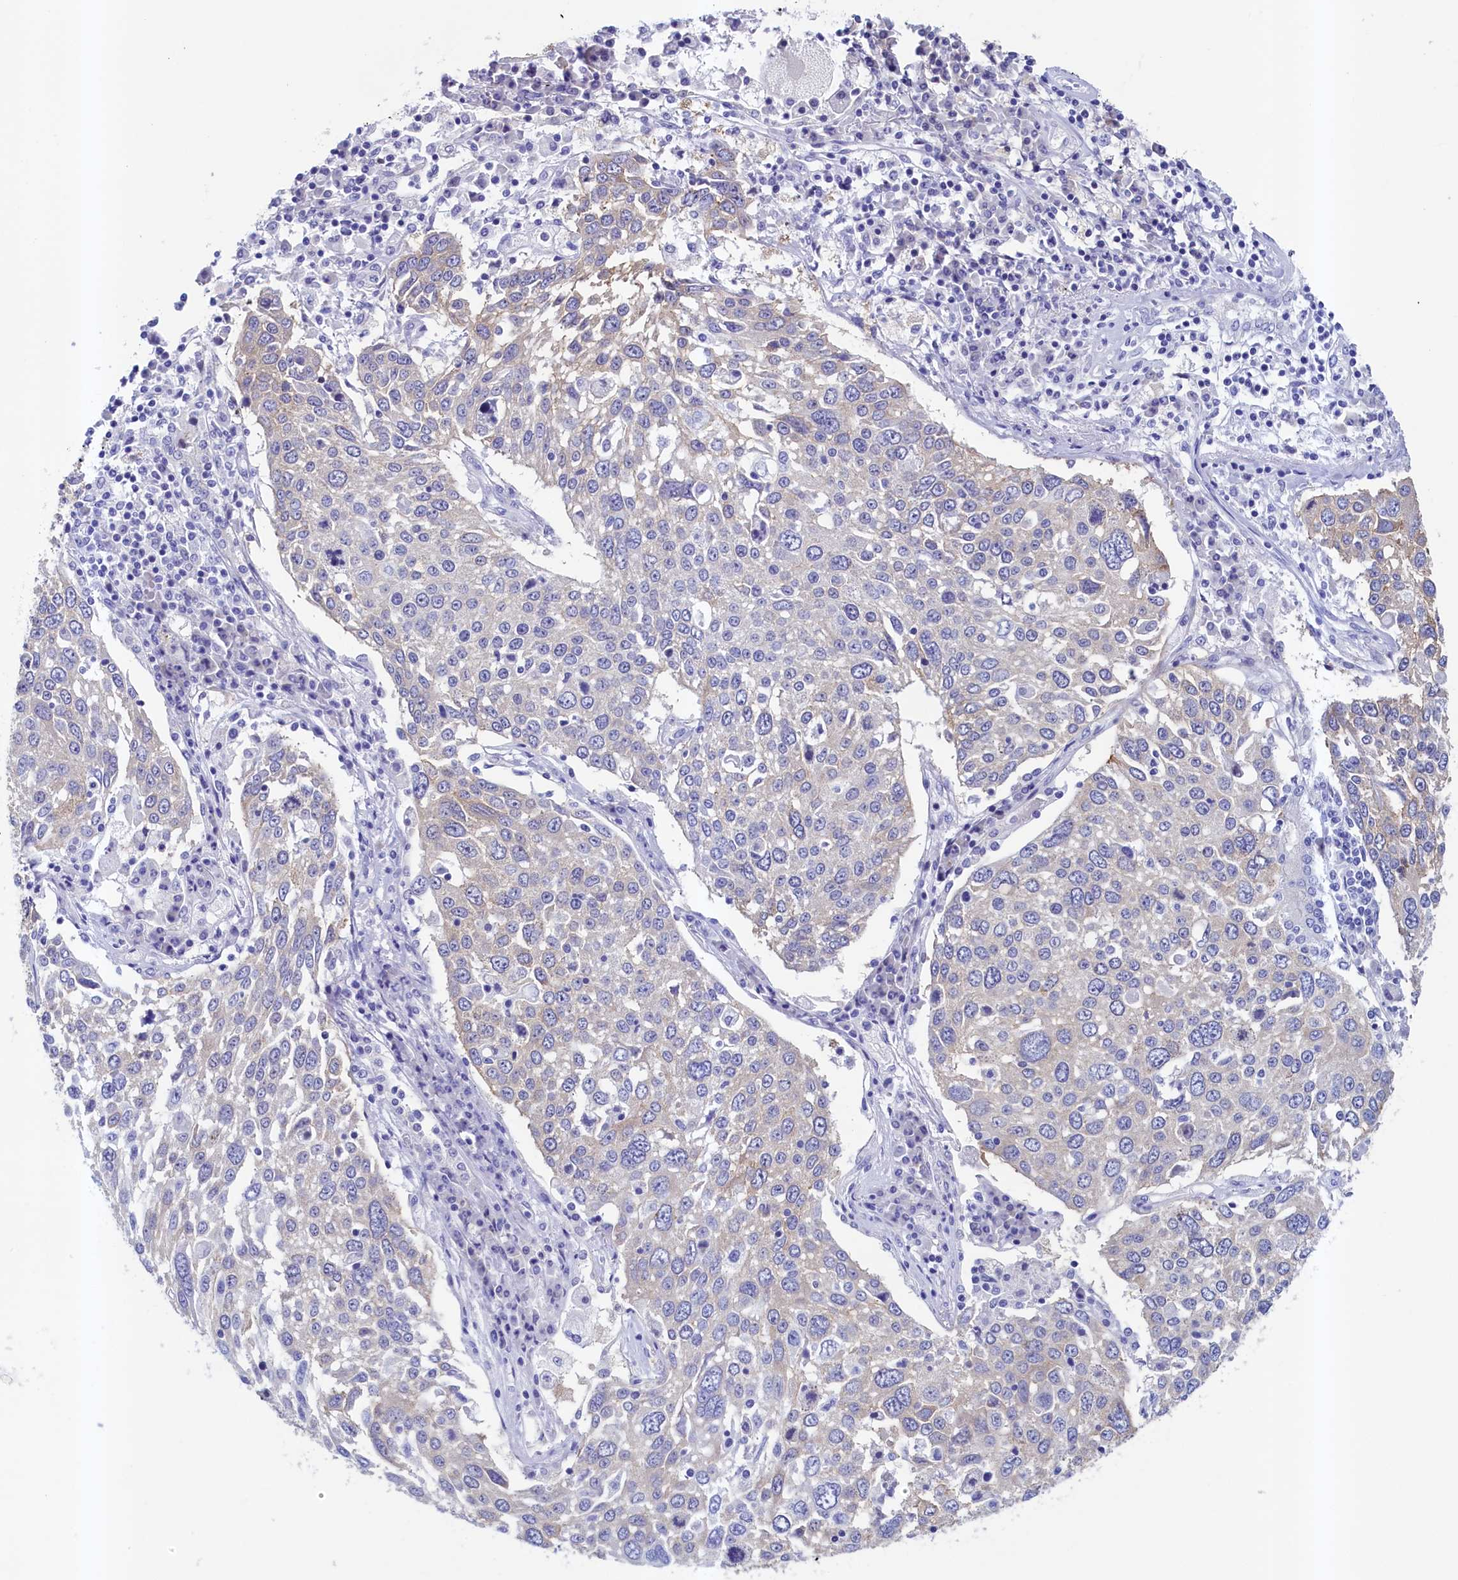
{"staining": {"intensity": "strong", "quantity": "25%-75%", "location": "cytoplasmic/membranous"}, "tissue": "lung cancer", "cell_type": "Tumor cells", "image_type": "cancer", "snomed": [{"axis": "morphology", "description": "Squamous cell carcinoma, NOS"}, {"axis": "topography", "description": "Lung"}], "caption": "IHC of lung cancer exhibits high levels of strong cytoplasmic/membranous positivity in approximately 25%-75% of tumor cells.", "gene": "PACSIN3", "patient": {"sex": "male", "age": 65}}